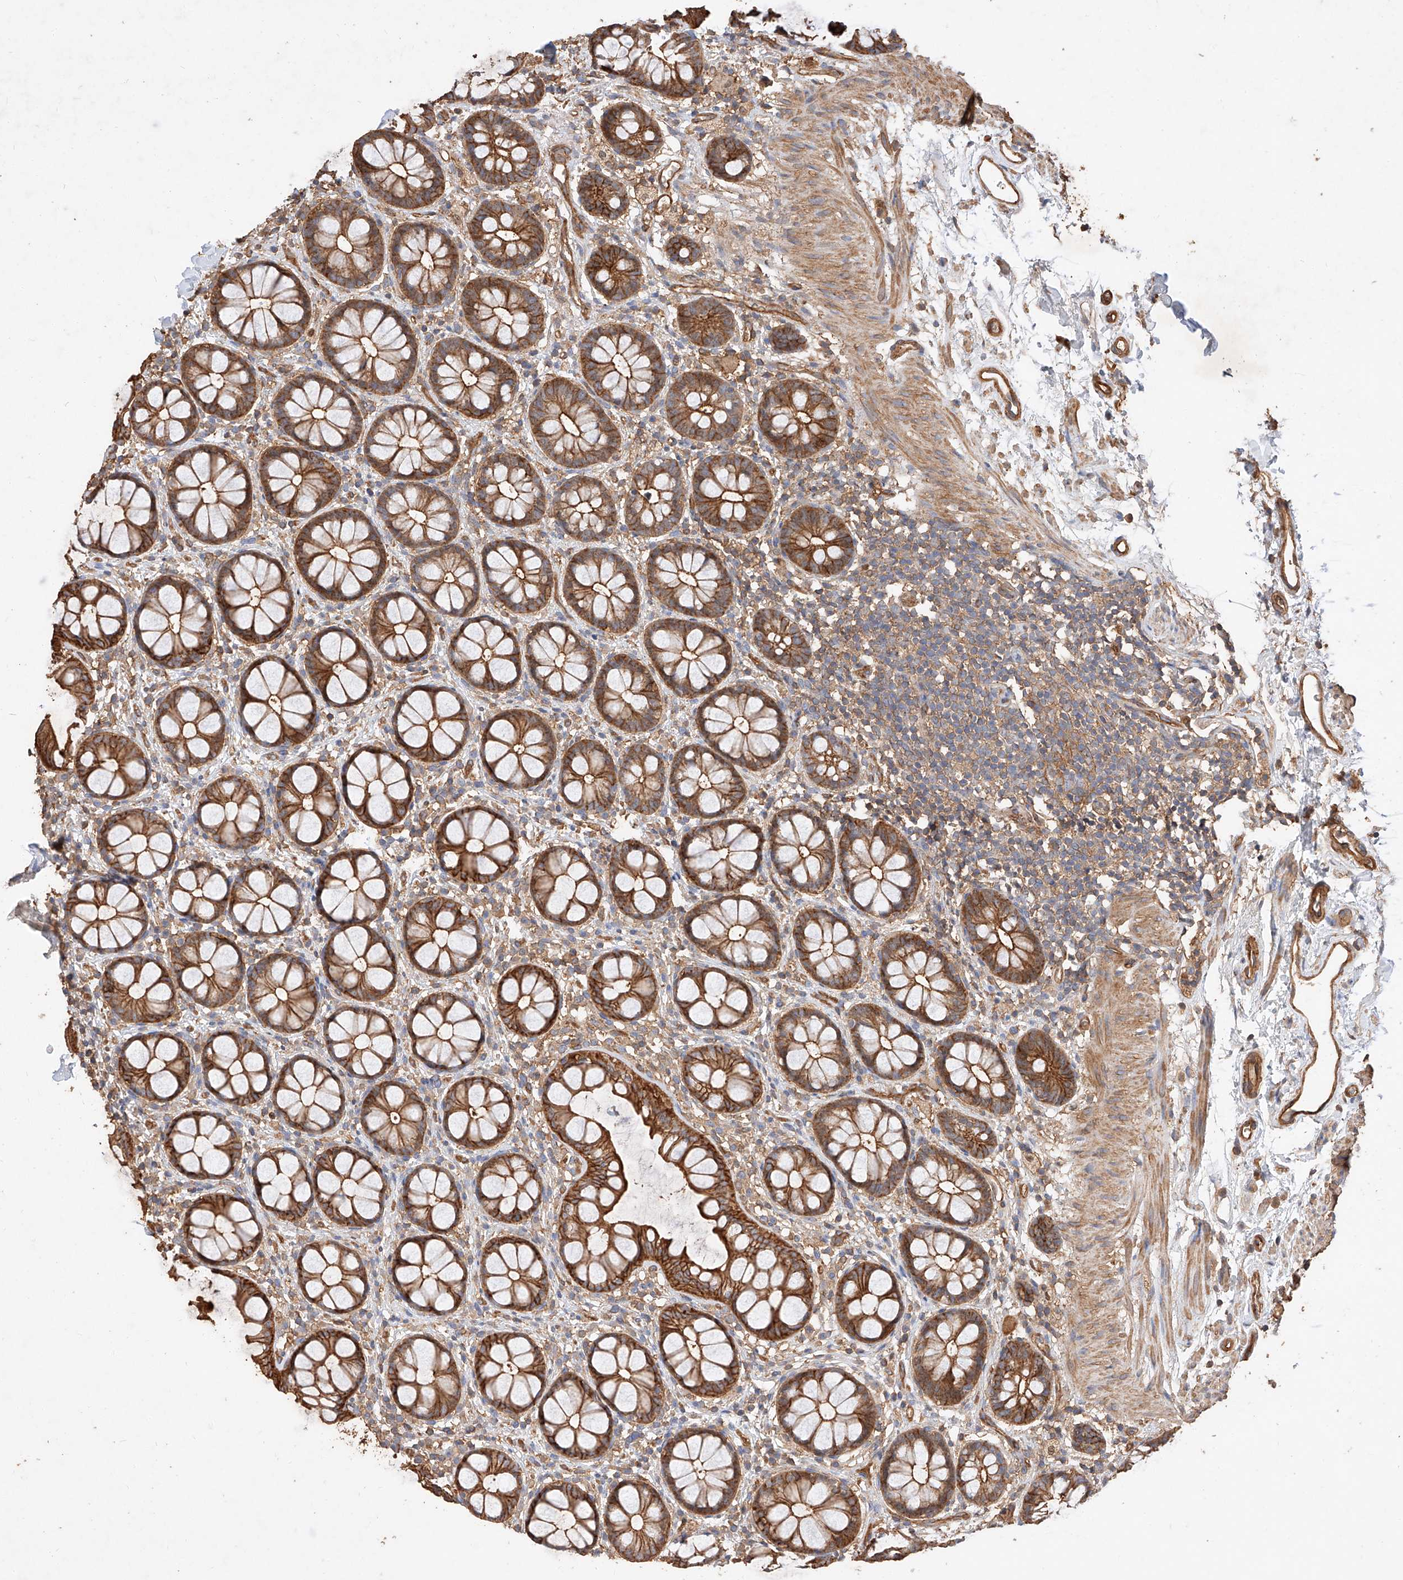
{"staining": {"intensity": "strong", "quantity": ">75%", "location": "cytoplasmic/membranous"}, "tissue": "rectum", "cell_type": "Glandular cells", "image_type": "normal", "snomed": [{"axis": "morphology", "description": "Normal tissue, NOS"}, {"axis": "topography", "description": "Rectum"}], "caption": "An immunohistochemistry (IHC) micrograph of normal tissue is shown. Protein staining in brown shows strong cytoplasmic/membranous positivity in rectum within glandular cells.", "gene": "GHDC", "patient": {"sex": "female", "age": 65}}